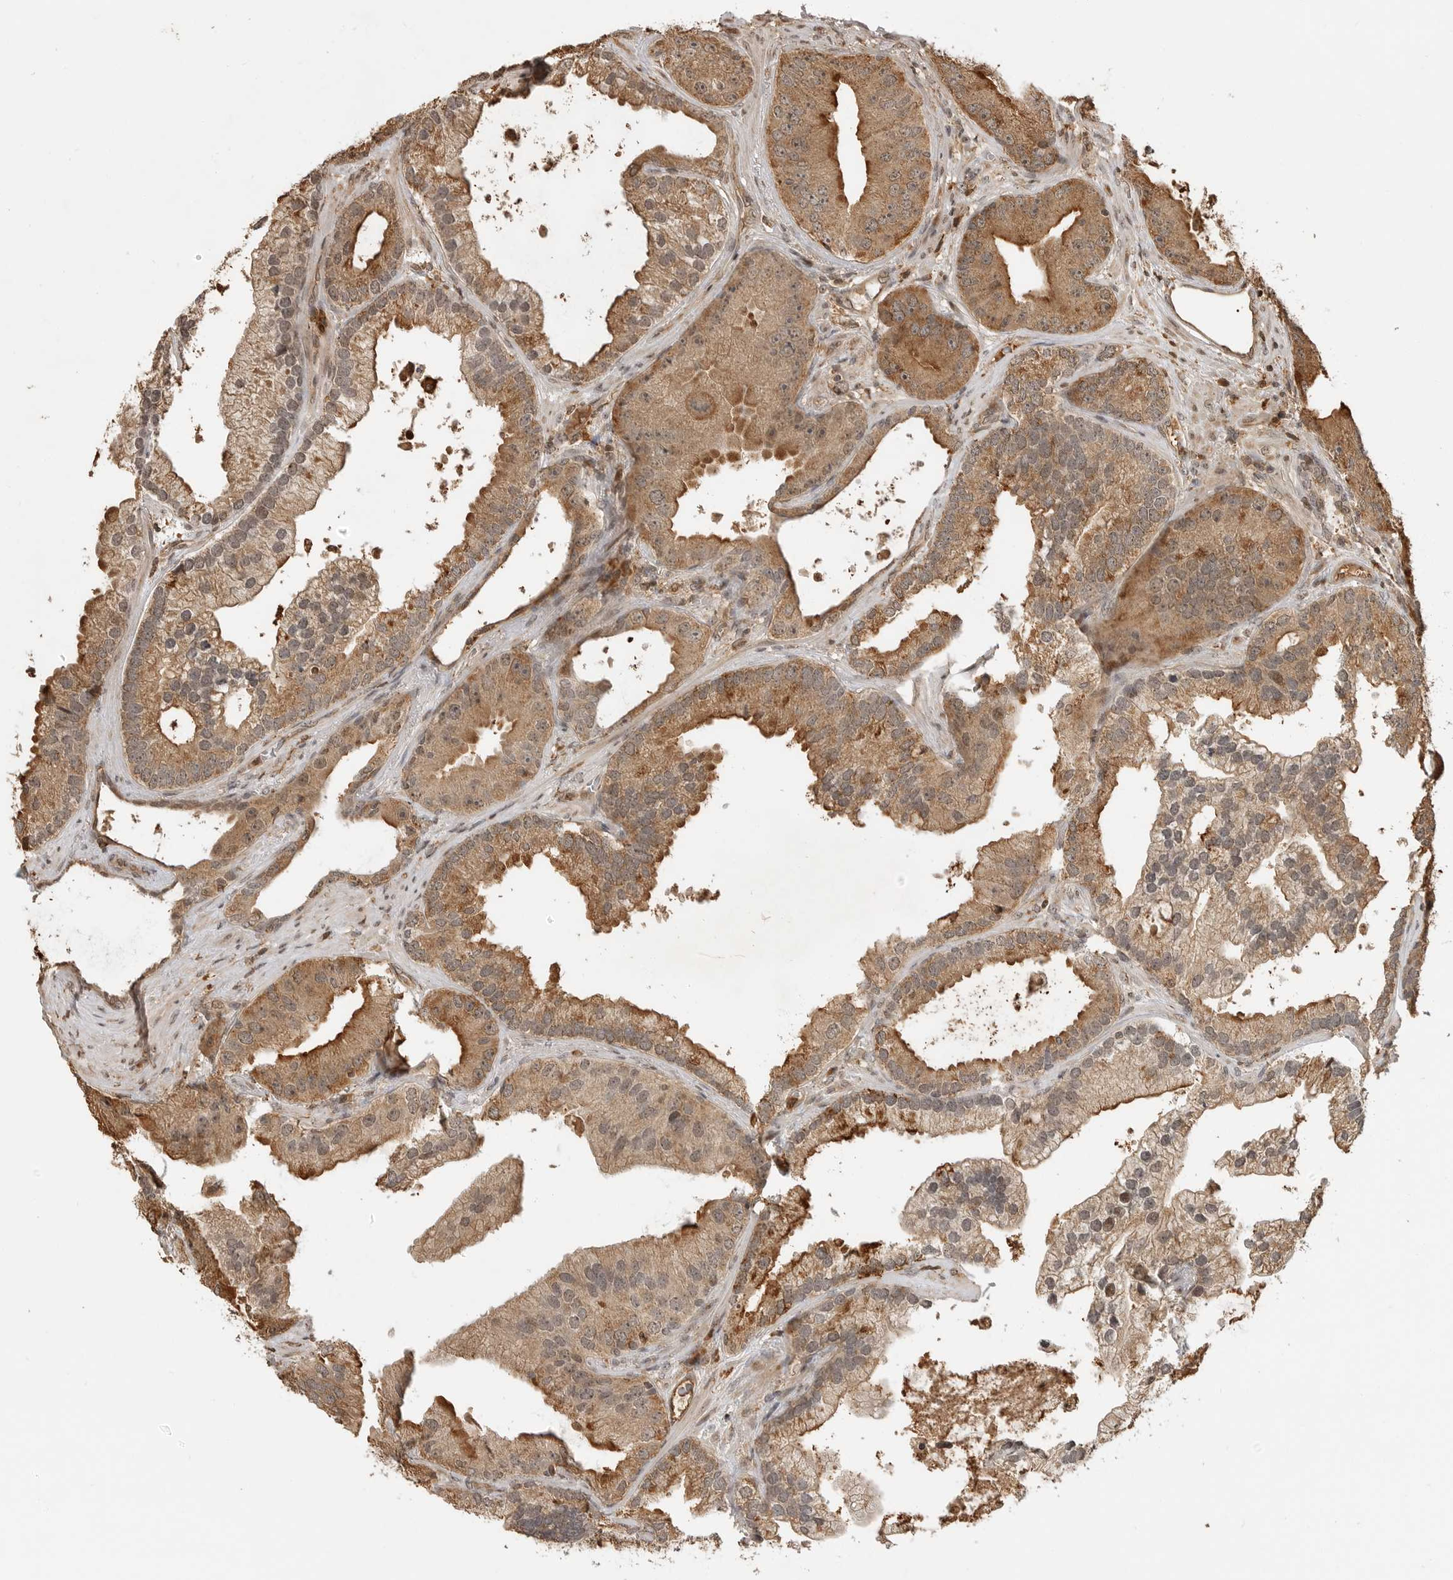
{"staining": {"intensity": "moderate", "quantity": ">75%", "location": "cytoplasmic/membranous"}, "tissue": "prostate cancer", "cell_type": "Tumor cells", "image_type": "cancer", "snomed": [{"axis": "morphology", "description": "Adenocarcinoma, High grade"}, {"axis": "topography", "description": "Prostate"}], "caption": "Immunohistochemistry (IHC) of prostate cancer demonstrates medium levels of moderate cytoplasmic/membranous positivity in approximately >75% of tumor cells.", "gene": "BMP2K", "patient": {"sex": "male", "age": 70}}